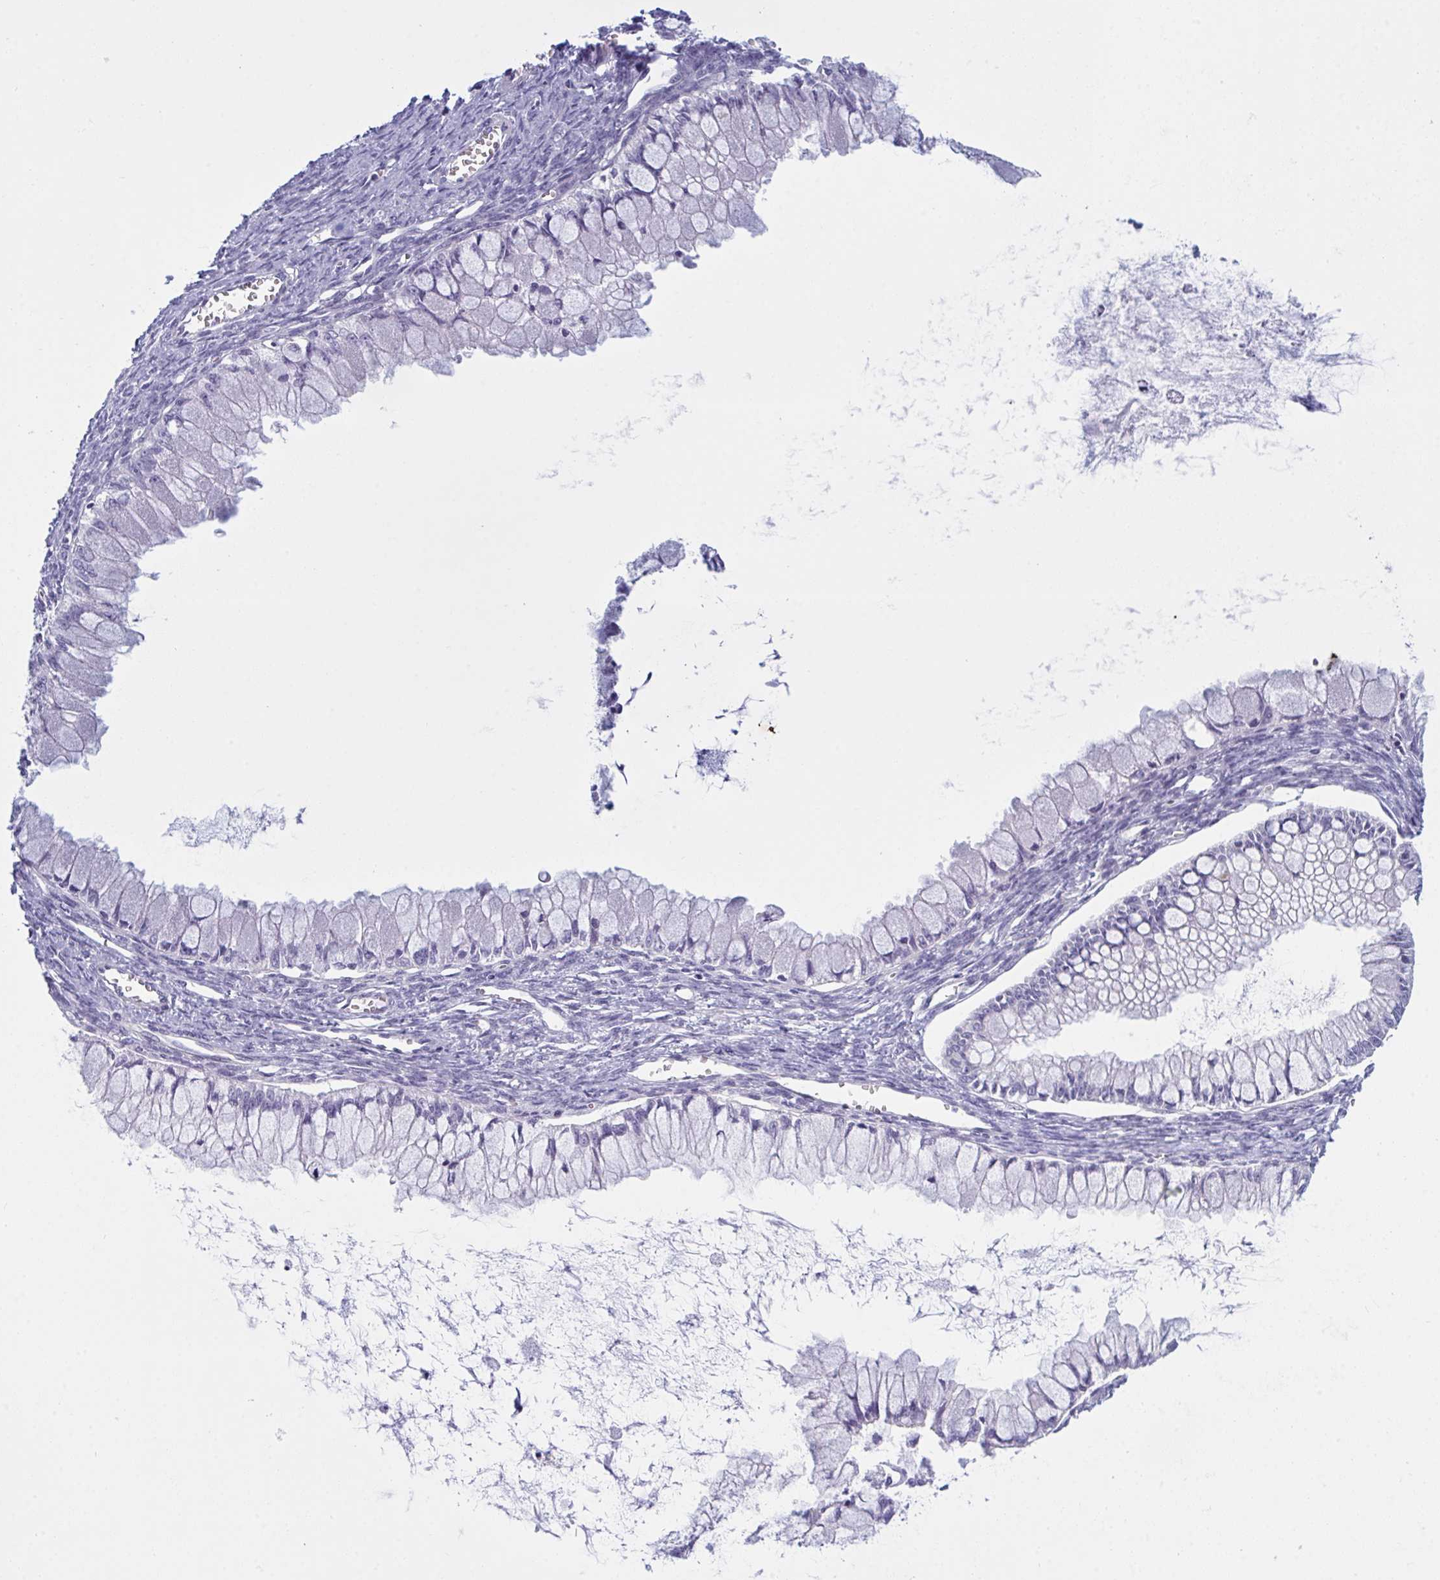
{"staining": {"intensity": "negative", "quantity": "none", "location": "none"}, "tissue": "ovarian cancer", "cell_type": "Tumor cells", "image_type": "cancer", "snomed": [{"axis": "morphology", "description": "Cystadenocarcinoma, mucinous, NOS"}, {"axis": "topography", "description": "Ovary"}], "caption": "Immunohistochemical staining of ovarian cancer shows no significant expression in tumor cells.", "gene": "NAA30", "patient": {"sex": "female", "age": 34}}